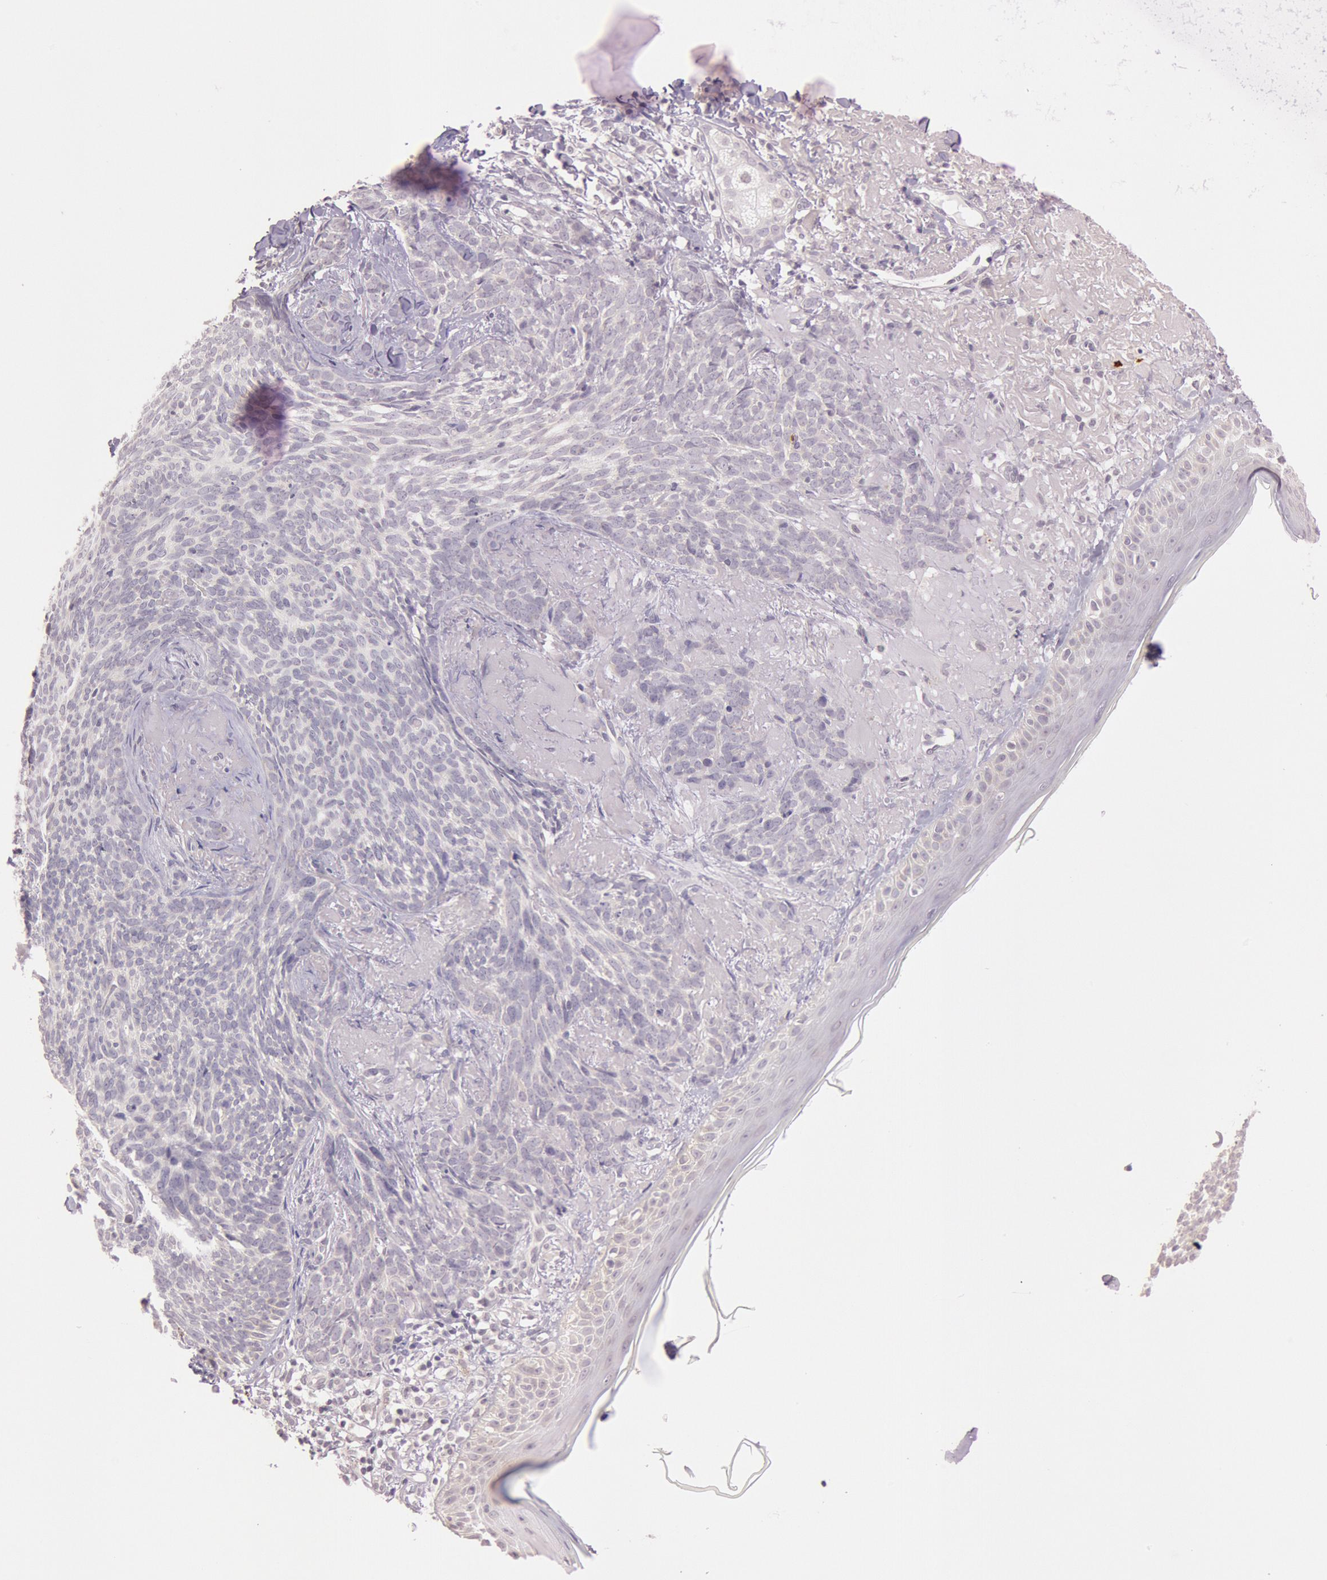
{"staining": {"intensity": "negative", "quantity": "none", "location": "none"}, "tissue": "skin cancer", "cell_type": "Tumor cells", "image_type": "cancer", "snomed": [{"axis": "morphology", "description": "Basal cell carcinoma"}, {"axis": "topography", "description": "Skin"}], "caption": "Tumor cells are negative for brown protein staining in skin basal cell carcinoma.", "gene": "KDM6A", "patient": {"sex": "female", "age": 81}}